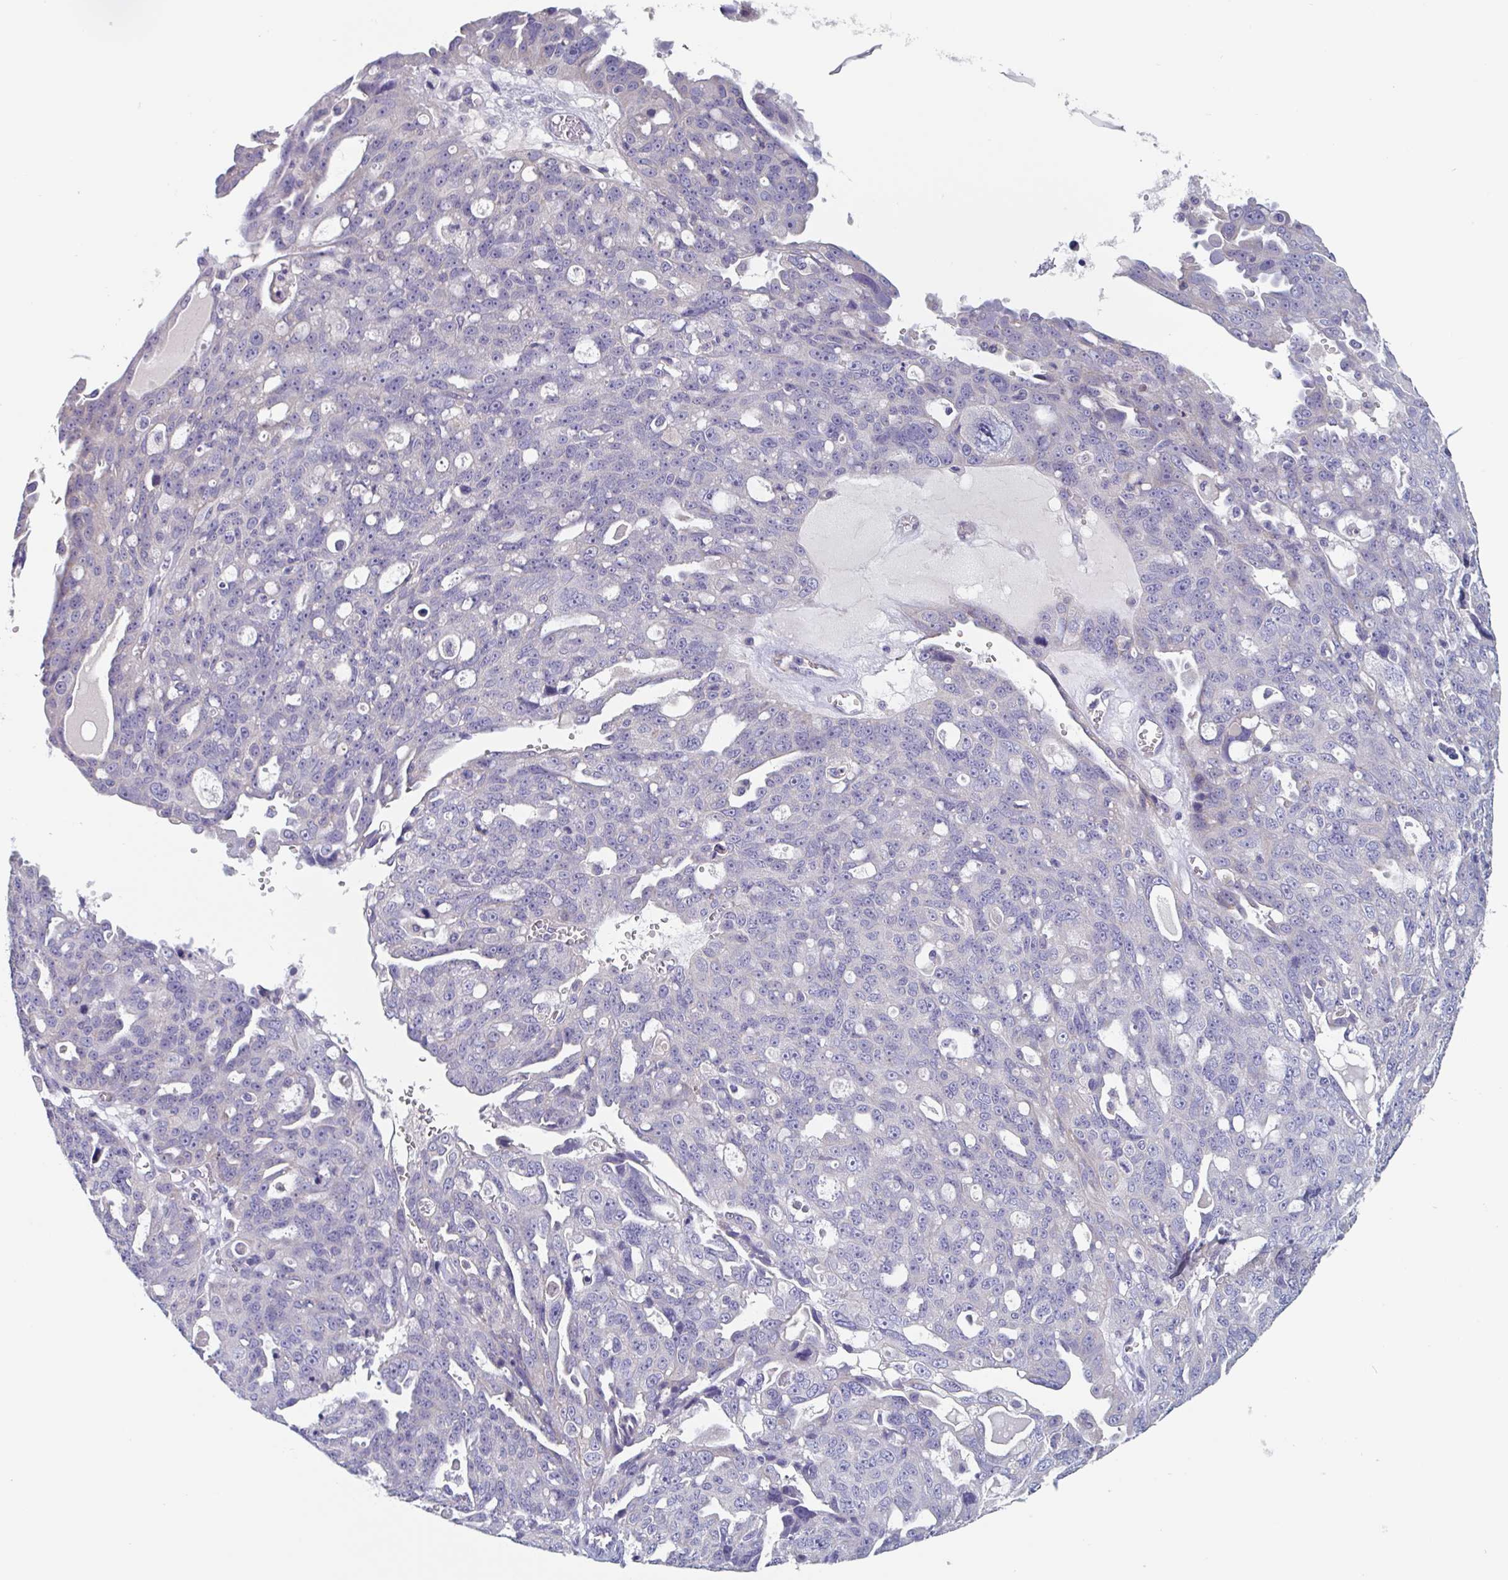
{"staining": {"intensity": "negative", "quantity": "none", "location": "none"}, "tissue": "ovarian cancer", "cell_type": "Tumor cells", "image_type": "cancer", "snomed": [{"axis": "morphology", "description": "Carcinoma, endometroid"}, {"axis": "topography", "description": "Ovary"}], "caption": "This is an immunohistochemistry (IHC) photomicrograph of ovarian cancer (endometroid carcinoma). There is no positivity in tumor cells.", "gene": "ABHD16A", "patient": {"sex": "female", "age": 70}}